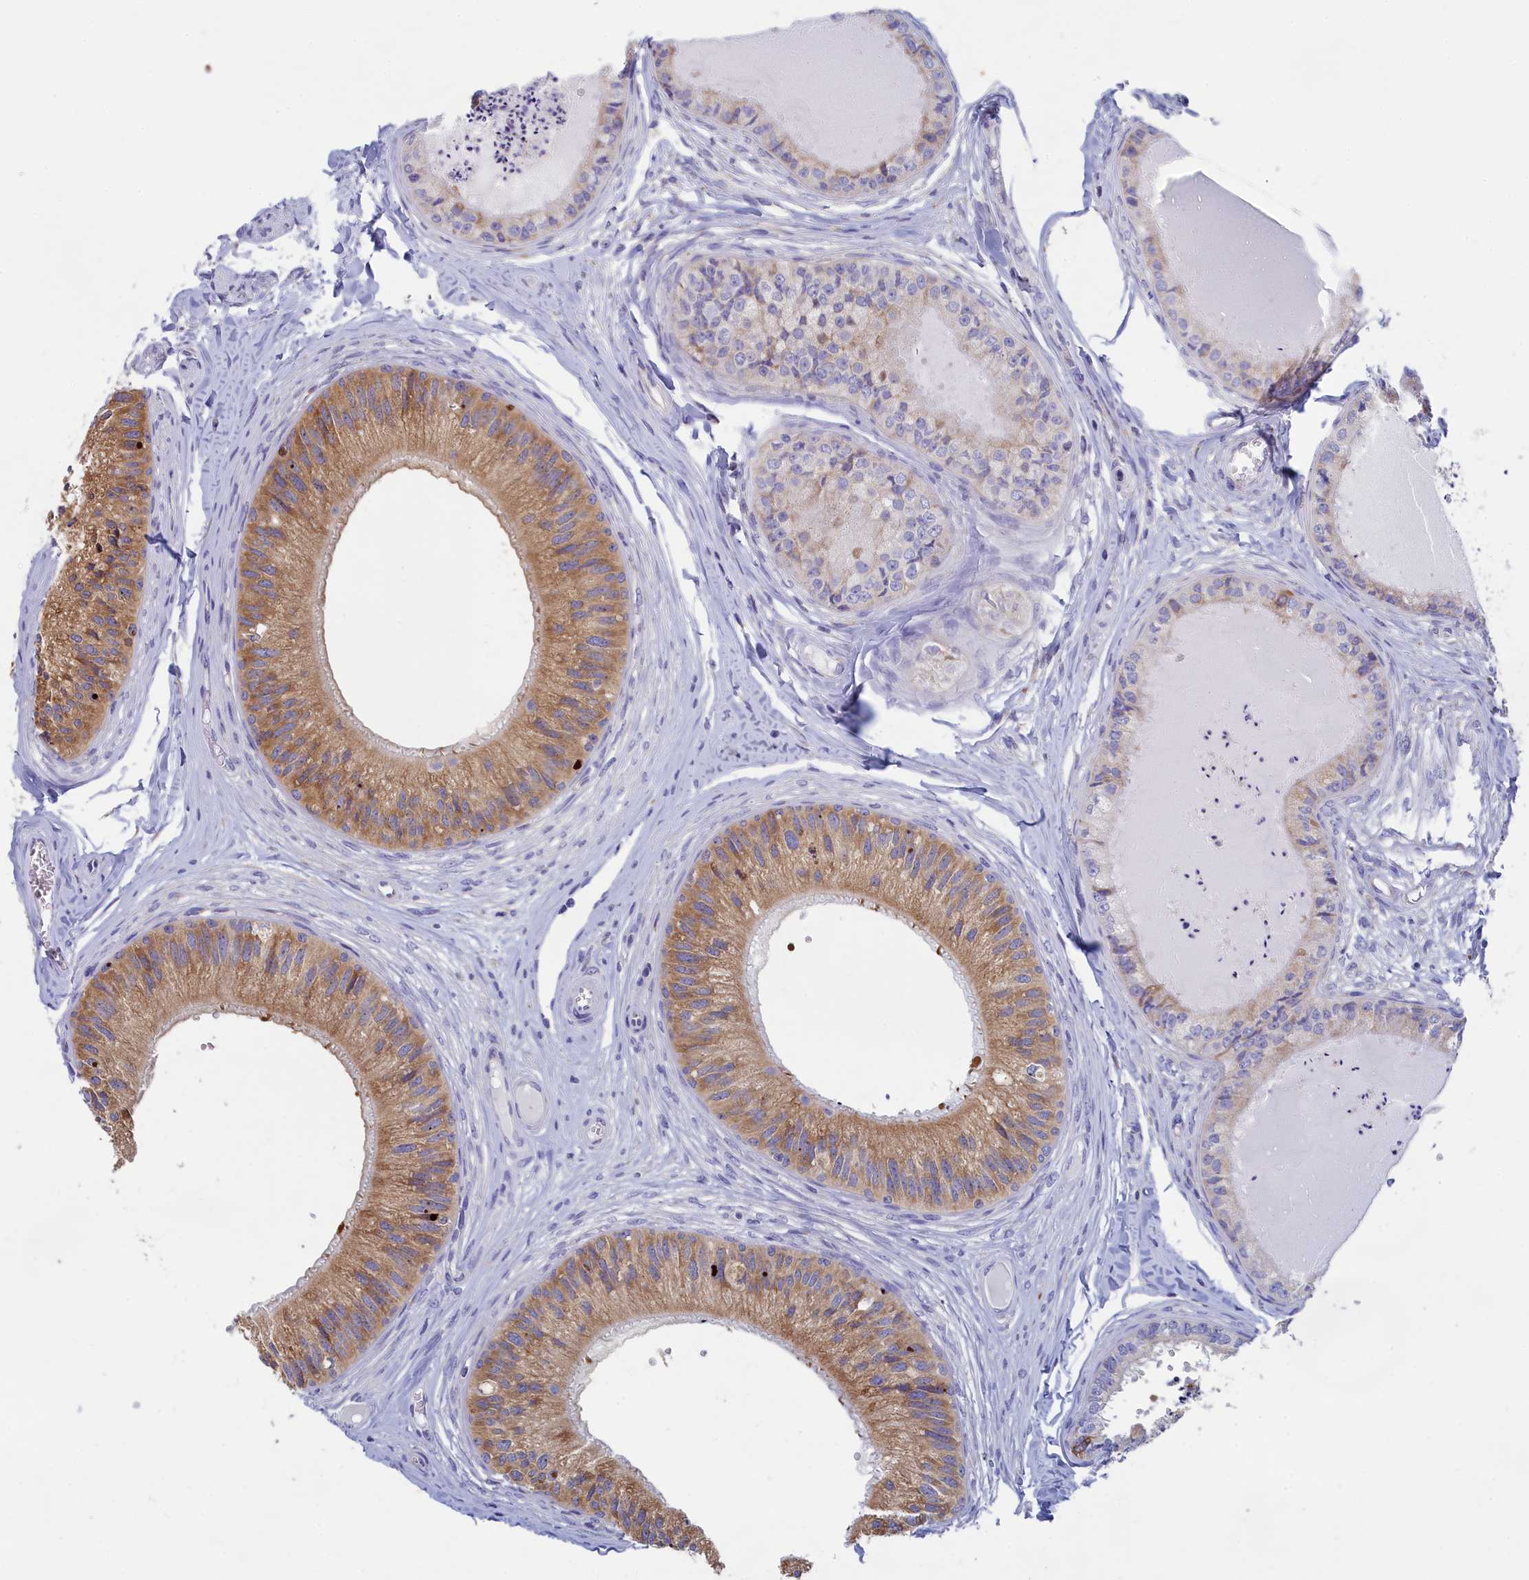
{"staining": {"intensity": "strong", "quantity": "25%-75%", "location": "cytoplasmic/membranous"}, "tissue": "epididymis", "cell_type": "Glandular cells", "image_type": "normal", "snomed": [{"axis": "morphology", "description": "Normal tissue, NOS"}, {"axis": "topography", "description": "Epididymis"}], "caption": "The photomicrograph reveals staining of benign epididymis, revealing strong cytoplasmic/membranous protein expression (brown color) within glandular cells. The protein is shown in brown color, while the nuclei are stained blue.", "gene": "WDR35", "patient": {"sex": "male", "age": 31}}